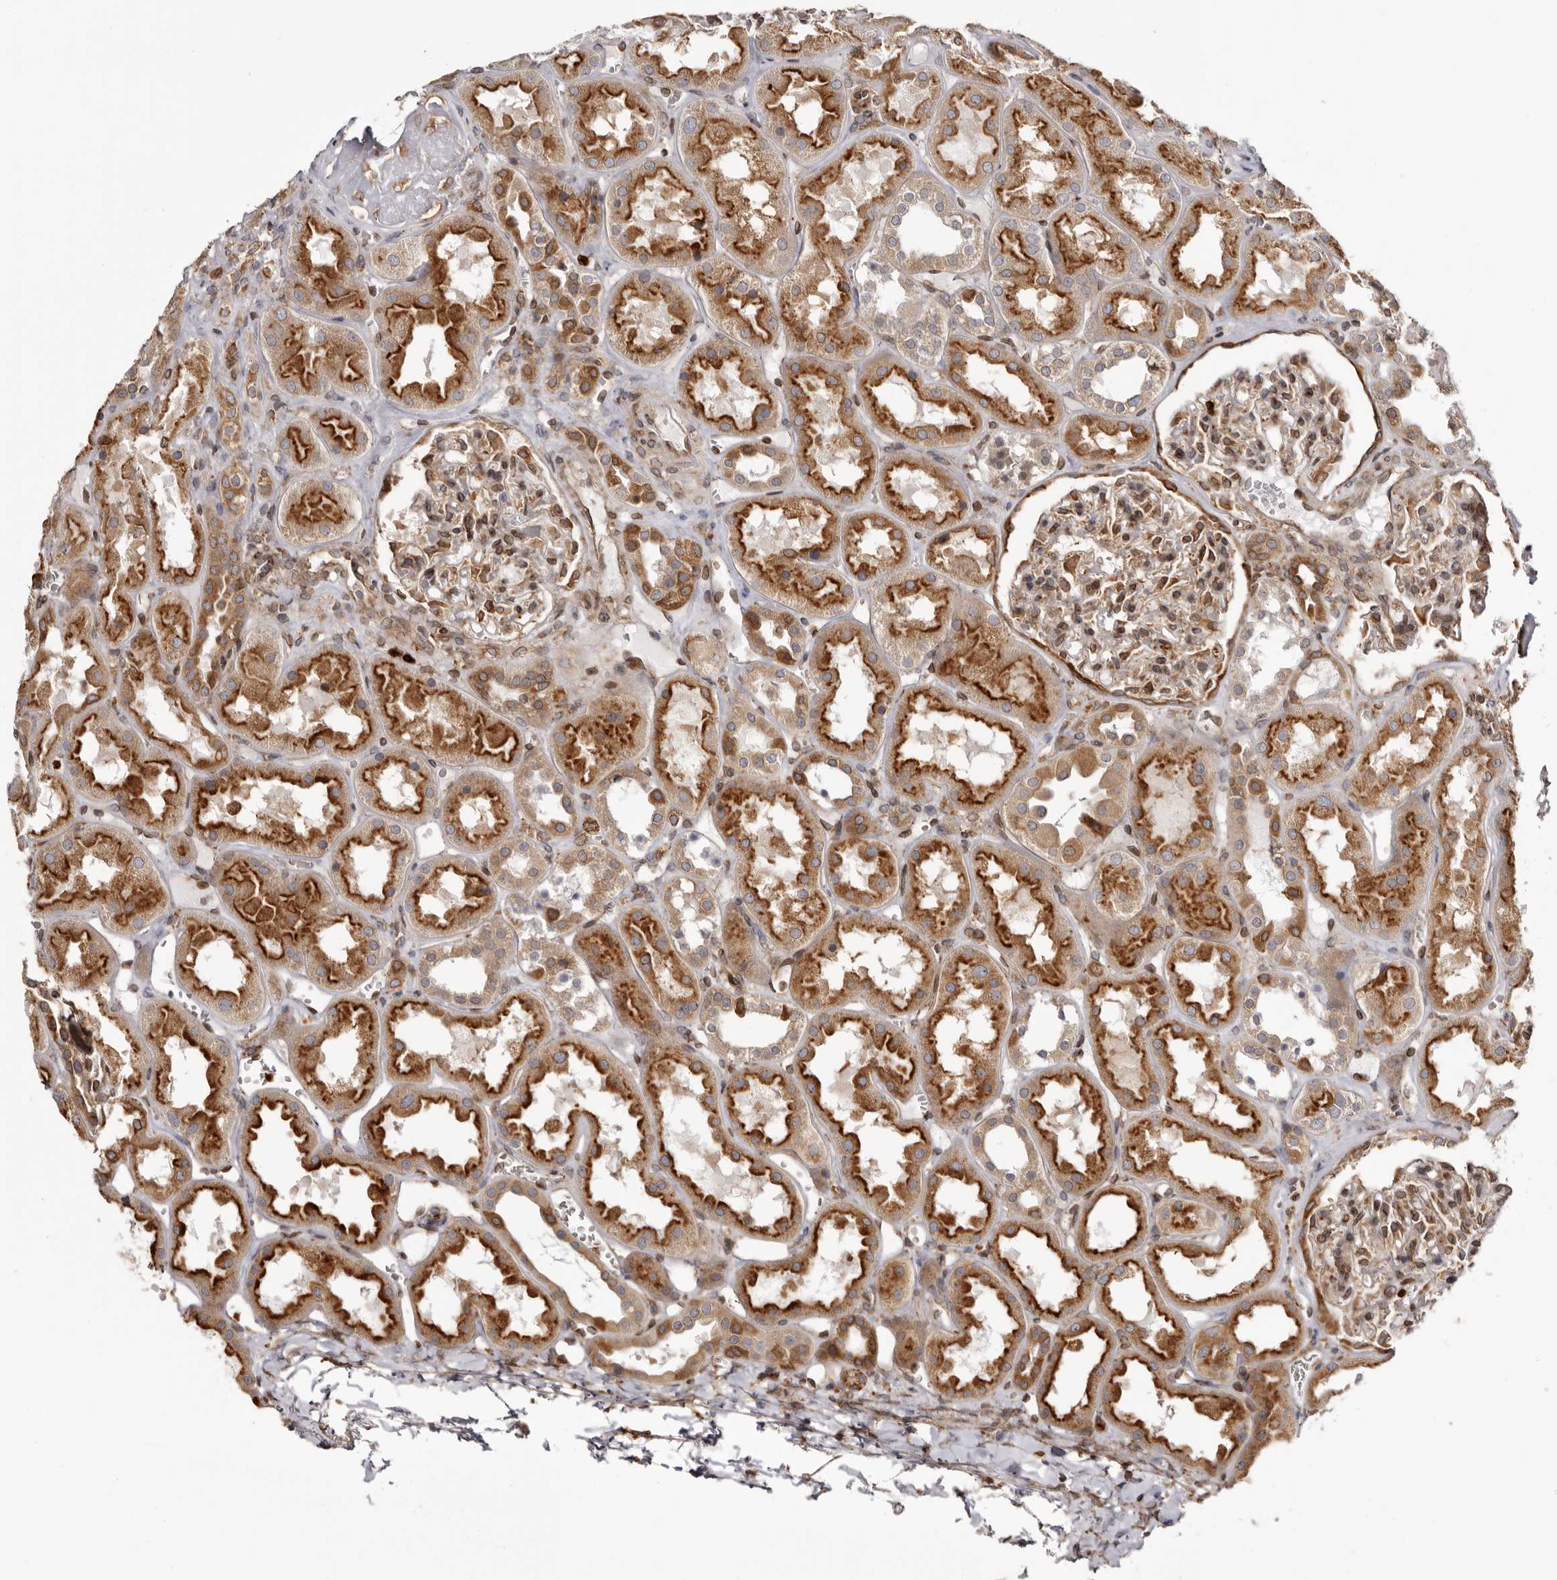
{"staining": {"intensity": "moderate", "quantity": "25%-75%", "location": "cytoplasmic/membranous"}, "tissue": "kidney", "cell_type": "Cells in glomeruli", "image_type": "normal", "snomed": [{"axis": "morphology", "description": "Normal tissue, NOS"}, {"axis": "topography", "description": "Kidney"}], "caption": "Normal kidney shows moderate cytoplasmic/membranous positivity in approximately 25%-75% of cells in glomeruli (Stains: DAB in brown, nuclei in blue, Microscopy: brightfield microscopy at high magnification)..", "gene": "C4orf3", "patient": {"sex": "male", "age": 70}}